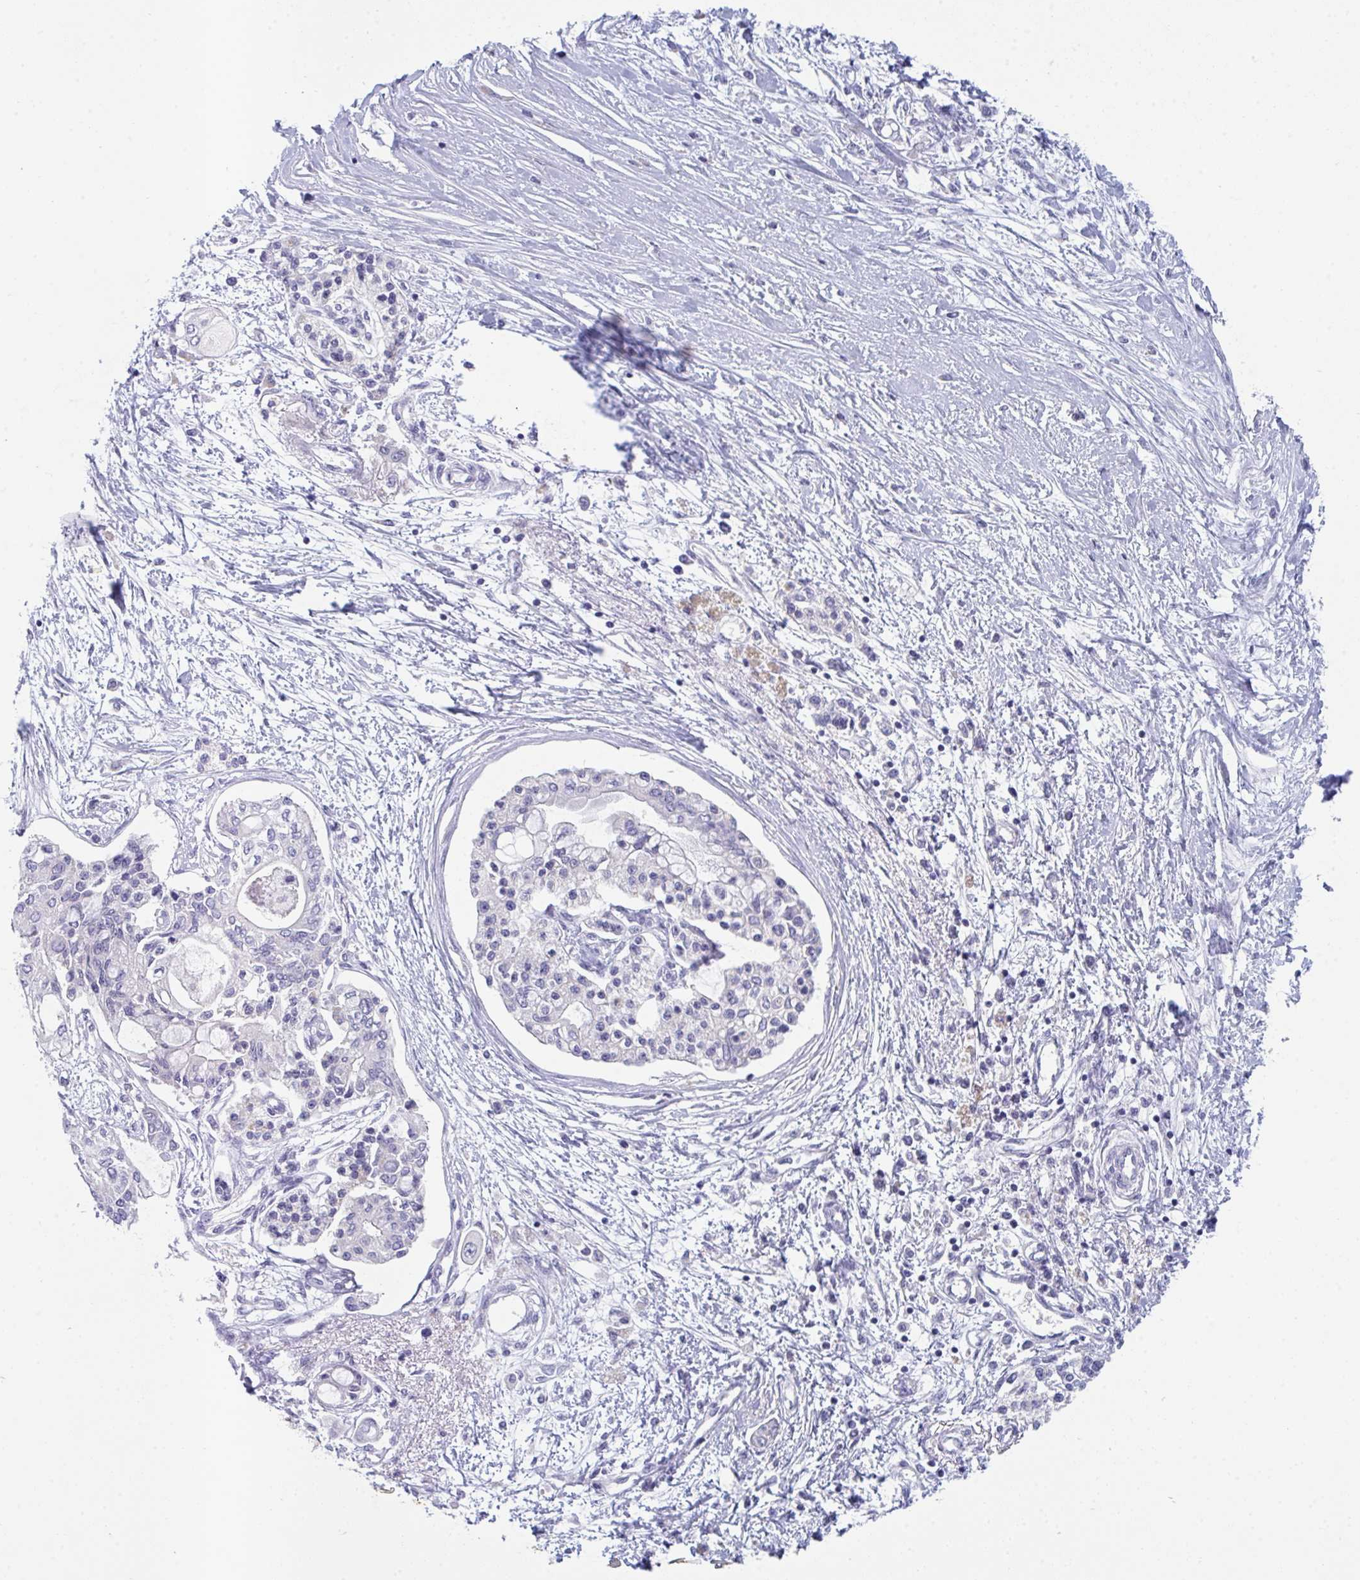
{"staining": {"intensity": "negative", "quantity": "none", "location": "none"}, "tissue": "pancreatic cancer", "cell_type": "Tumor cells", "image_type": "cancer", "snomed": [{"axis": "morphology", "description": "Adenocarcinoma, NOS"}, {"axis": "topography", "description": "Pancreas"}], "caption": "This is an immunohistochemistry histopathology image of human pancreatic cancer. There is no expression in tumor cells.", "gene": "HGFAC", "patient": {"sex": "female", "age": 77}}